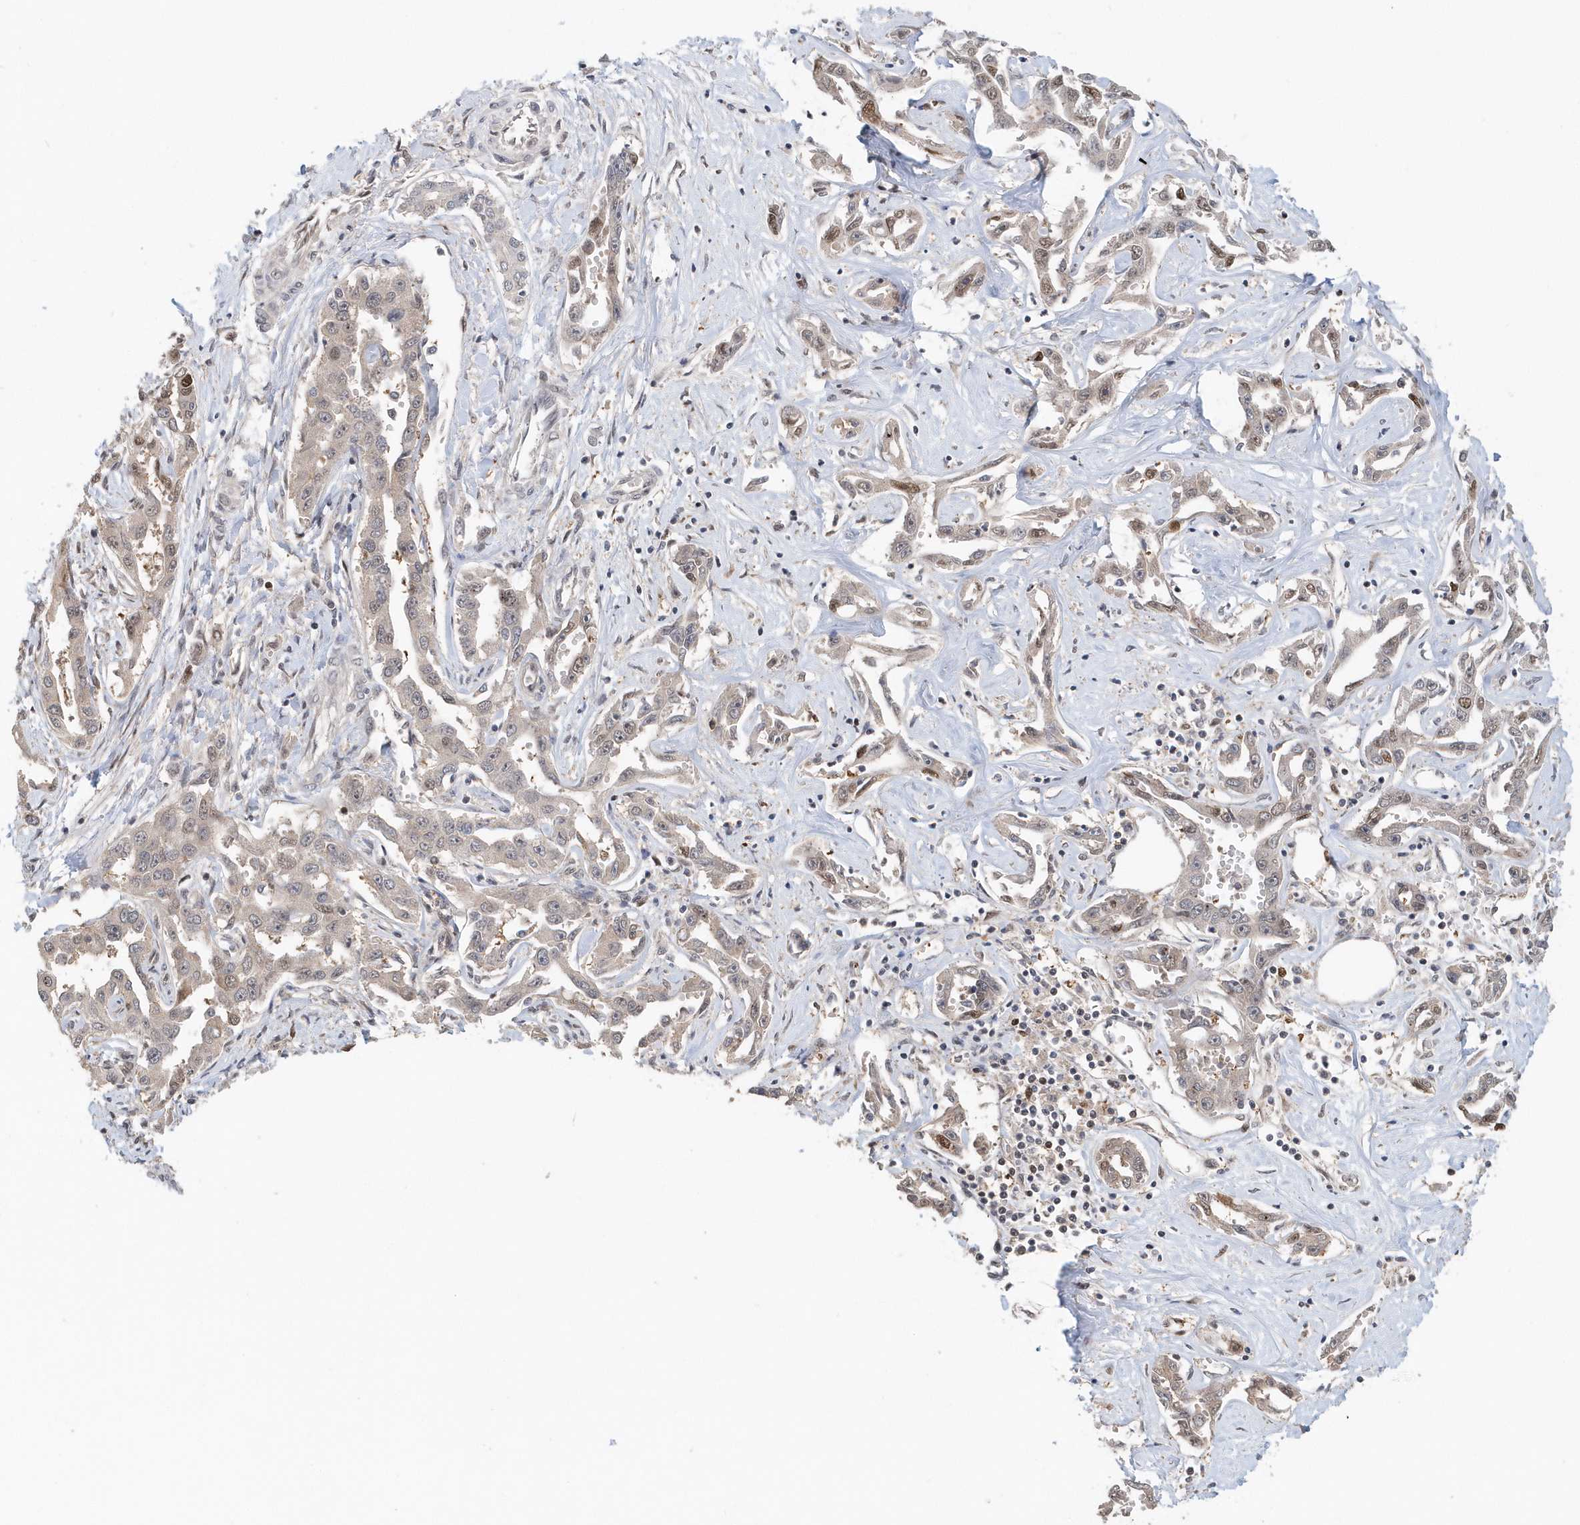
{"staining": {"intensity": "weak", "quantity": "25%-75%", "location": "nuclear"}, "tissue": "liver cancer", "cell_type": "Tumor cells", "image_type": "cancer", "snomed": [{"axis": "morphology", "description": "Cholangiocarcinoma"}, {"axis": "topography", "description": "Liver"}], "caption": "IHC (DAB) staining of liver cancer shows weak nuclear protein expression in about 25%-75% of tumor cells.", "gene": "SUMO2", "patient": {"sex": "male", "age": 59}}